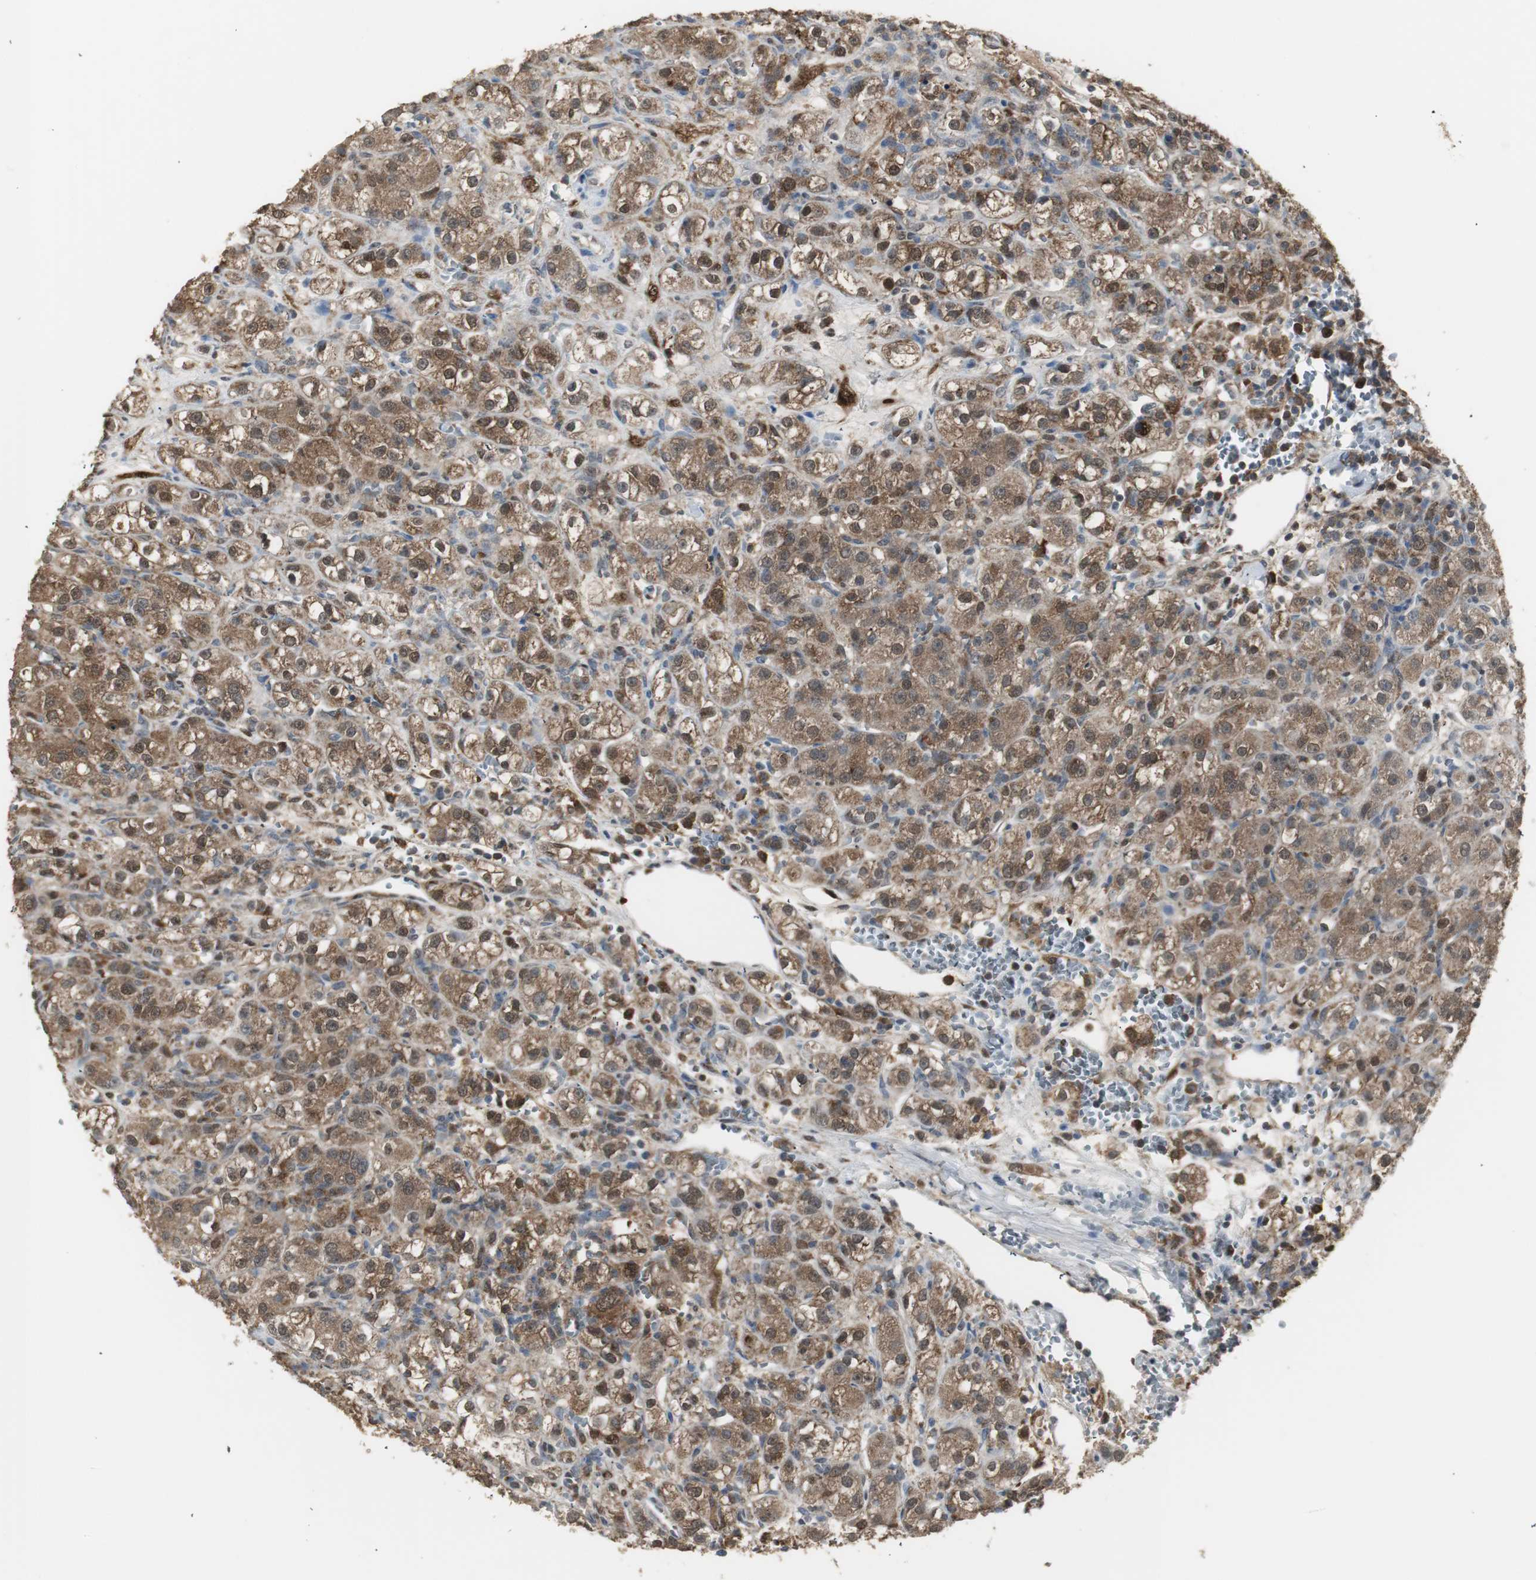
{"staining": {"intensity": "strong", "quantity": ">75%", "location": "cytoplasmic/membranous,nuclear"}, "tissue": "renal cancer", "cell_type": "Tumor cells", "image_type": "cancer", "snomed": [{"axis": "morphology", "description": "Normal tissue, NOS"}, {"axis": "morphology", "description": "Adenocarcinoma, NOS"}, {"axis": "topography", "description": "Kidney"}], "caption": "A photomicrograph of renal cancer (adenocarcinoma) stained for a protein reveals strong cytoplasmic/membranous and nuclear brown staining in tumor cells. The protein of interest is shown in brown color, while the nuclei are stained blue.", "gene": "PLIN3", "patient": {"sex": "male", "age": 61}}